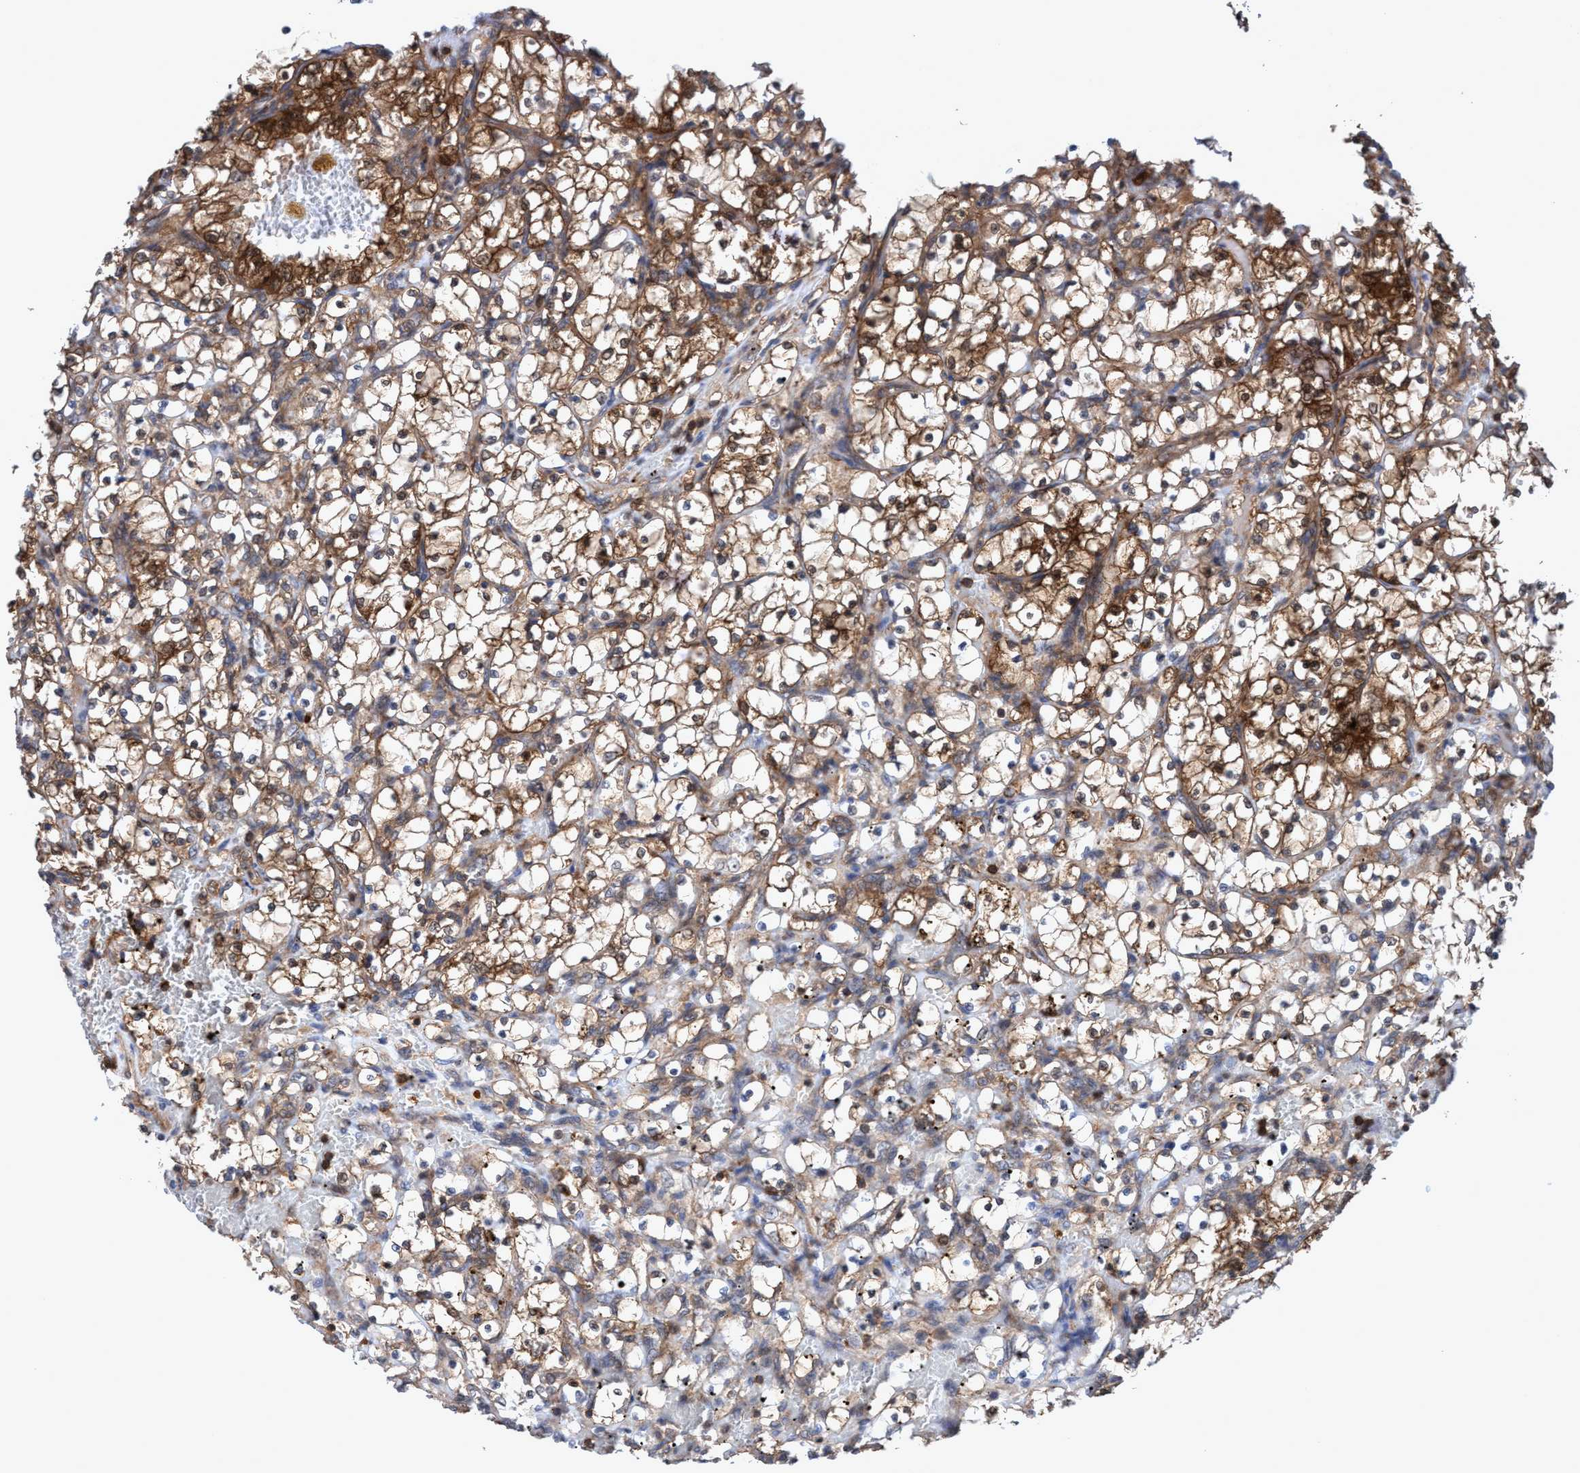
{"staining": {"intensity": "moderate", "quantity": ">75%", "location": "cytoplasmic/membranous"}, "tissue": "renal cancer", "cell_type": "Tumor cells", "image_type": "cancer", "snomed": [{"axis": "morphology", "description": "Adenocarcinoma, NOS"}, {"axis": "topography", "description": "Kidney"}], "caption": "Immunohistochemistry (DAB) staining of renal cancer (adenocarcinoma) reveals moderate cytoplasmic/membranous protein positivity in about >75% of tumor cells.", "gene": "GLOD4", "patient": {"sex": "female", "age": 69}}